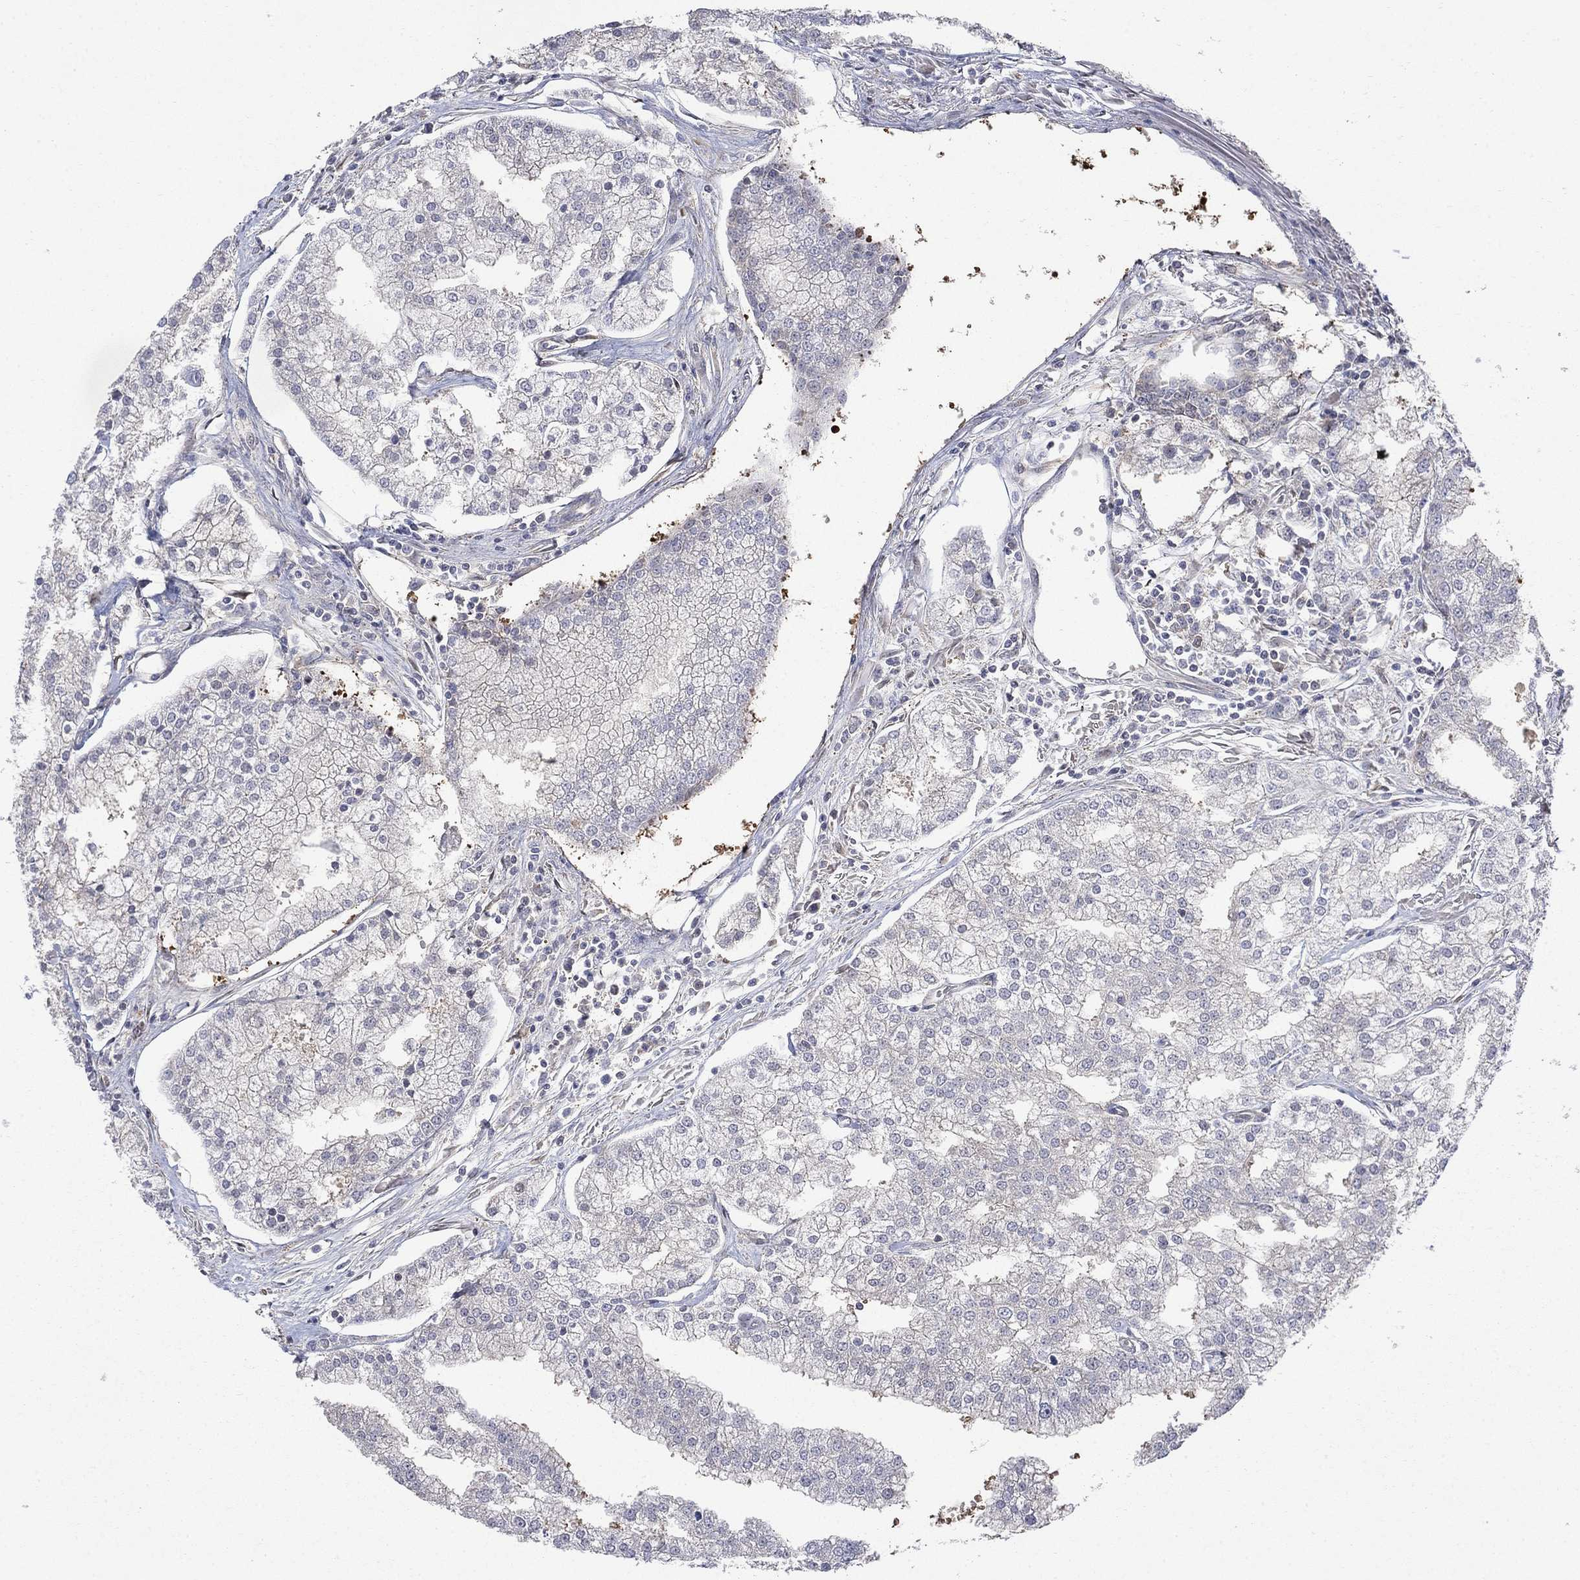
{"staining": {"intensity": "weak", "quantity": "25%-75%", "location": "cytoplasmic/membranous"}, "tissue": "prostate cancer", "cell_type": "Tumor cells", "image_type": "cancer", "snomed": [{"axis": "morphology", "description": "Adenocarcinoma, NOS"}, {"axis": "topography", "description": "Prostate"}], "caption": "Approximately 25%-75% of tumor cells in prostate cancer show weak cytoplasmic/membranous protein expression as visualized by brown immunohistochemical staining.", "gene": "PDZD2", "patient": {"sex": "male", "age": 70}}